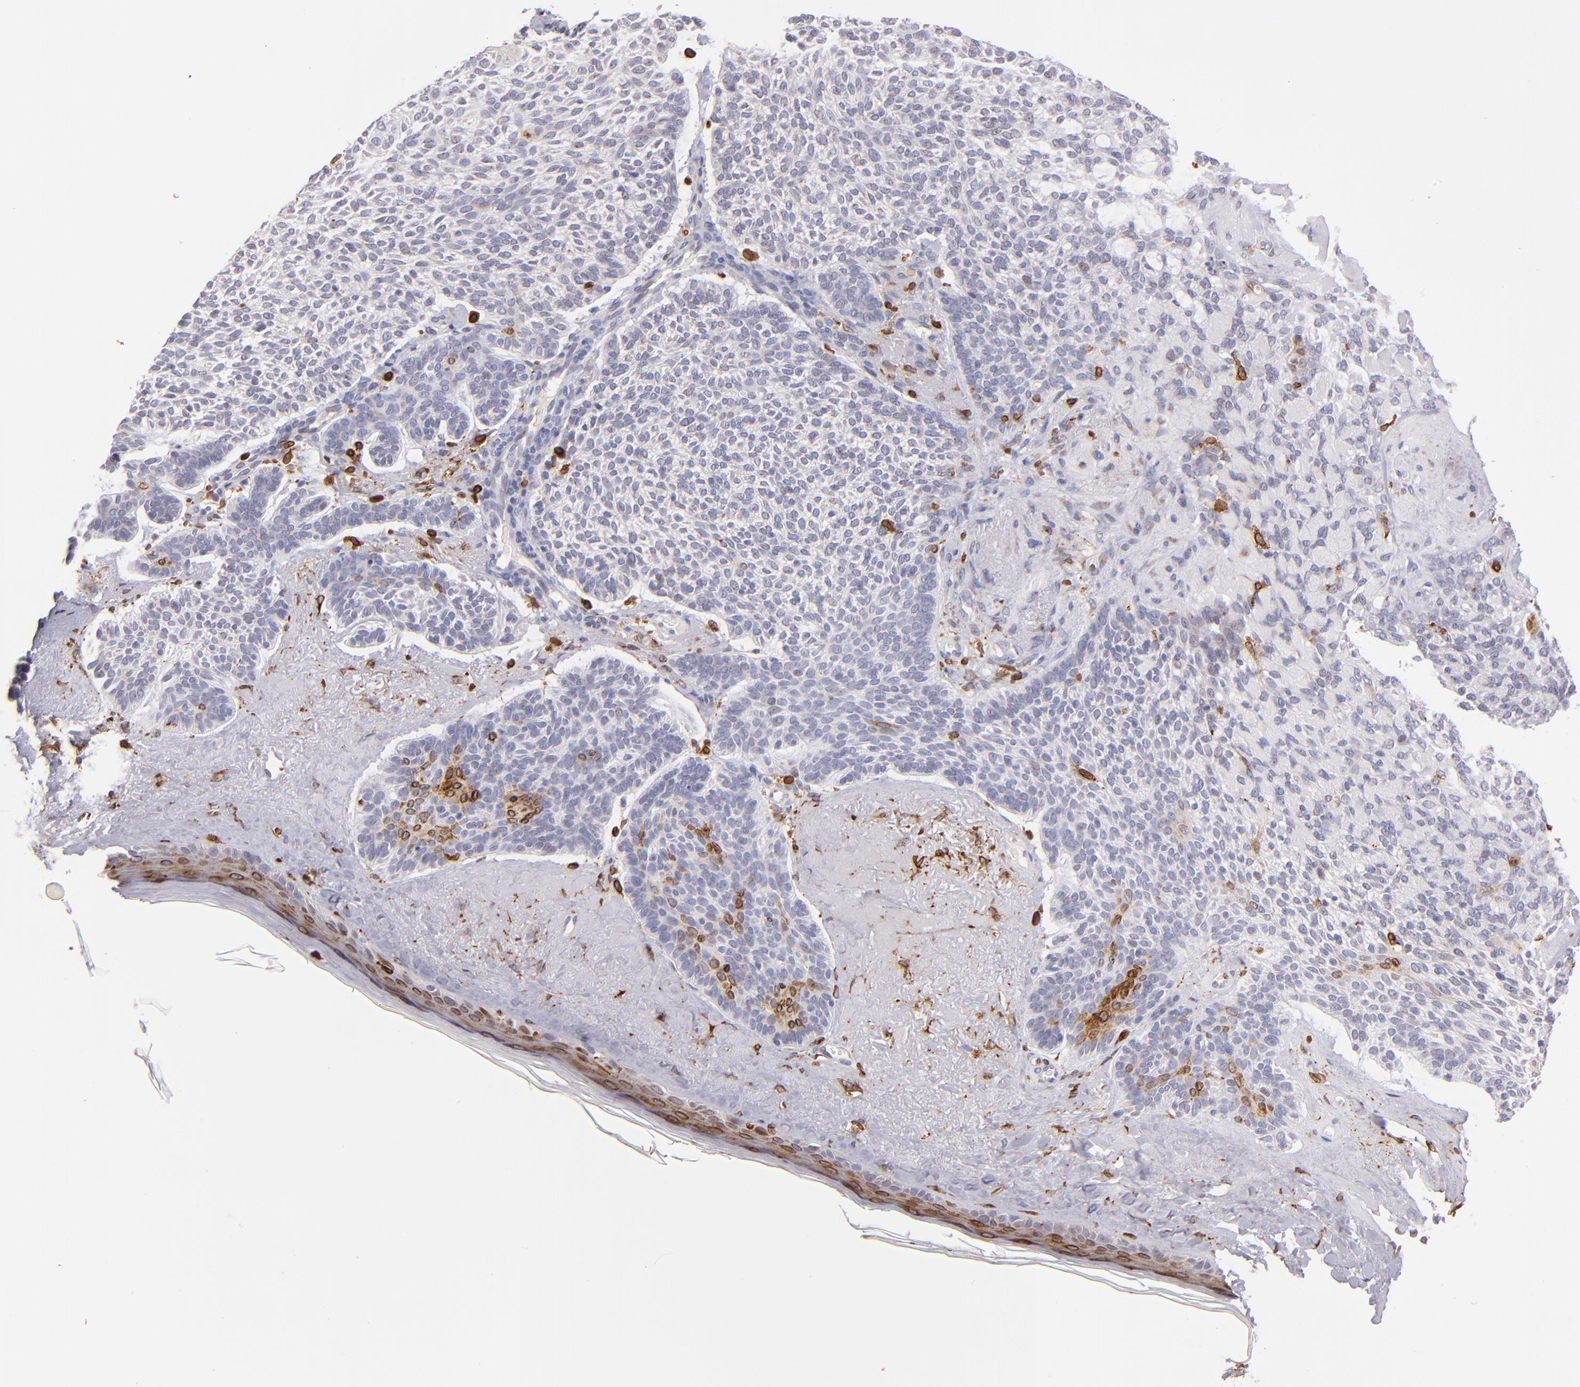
{"staining": {"intensity": "negative", "quantity": "none", "location": "none"}, "tissue": "skin cancer", "cell_type": "Tumor cells", "image_type": "cancer", "snomed": [{"axis": "morphology", "description": "Normal tissue, NOS"}, {"axis": "morphology", "description": "Basal cell carcinoma"}, {"axis": "topography", "description": "Skin"}], "caption": "The histopathology image shows no significant staining in tumor cells of skin cancer (basal cell carcinoma).", "gene": "PTGS1", "patient": {"sex": "female", "age": 70}}